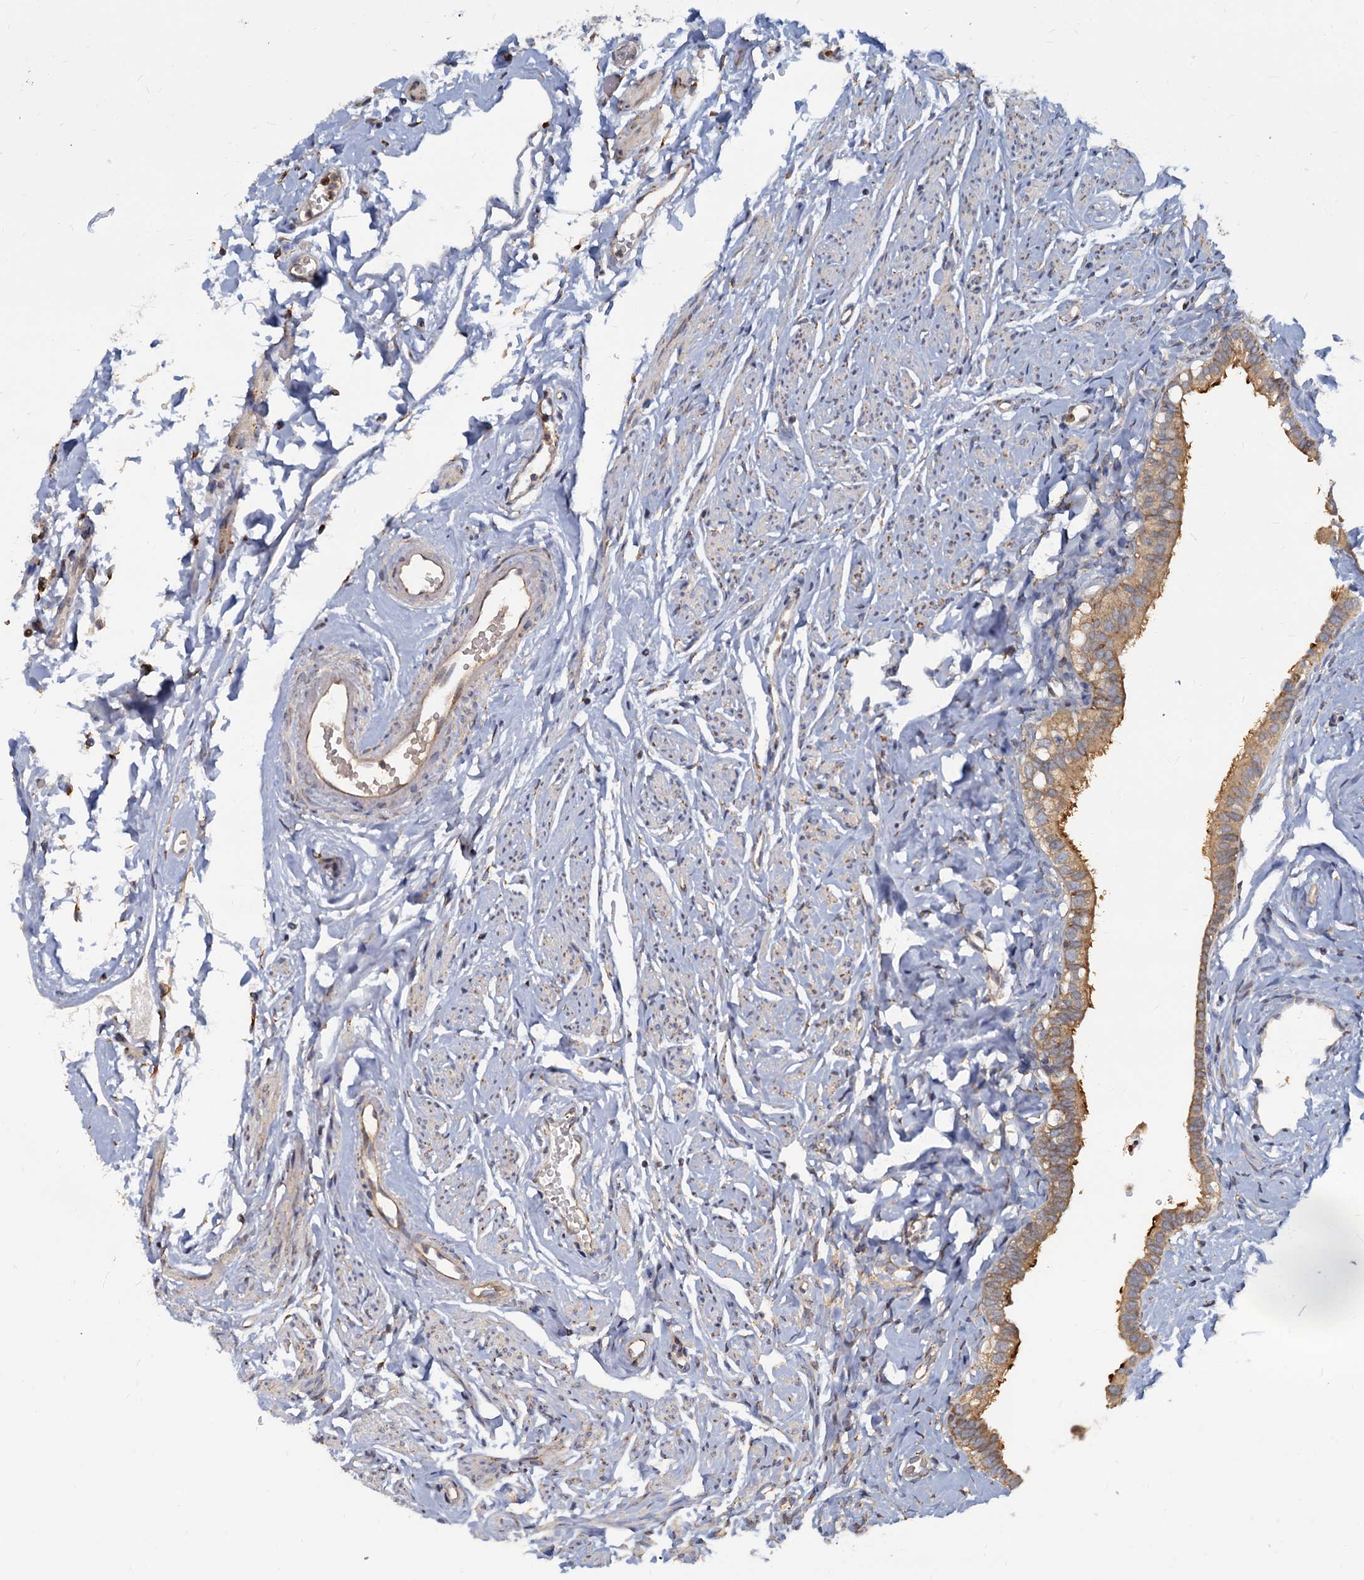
{"staining": {"intensity": "strong", "quantity": "25%-75%", "location": "cytoplasmic/membranous"}, "tissue": "fallopian tube", "cell_type": "Glandular cells", "image_type": "normal", "snomed": [{"axis": "morphology", "description": "Normal tissue, NOS"}, {"axis": "topography", "description": "Fallopian tube"}], "caption": "Normal fallopian tube was stained to show a protein in brown. There is high levels of strong cytoplasmic/membranous positivity in about 25%-75% of glandular cells.", "gene": "LRRC51", "patient": {"sex": "female", "age": 66}}